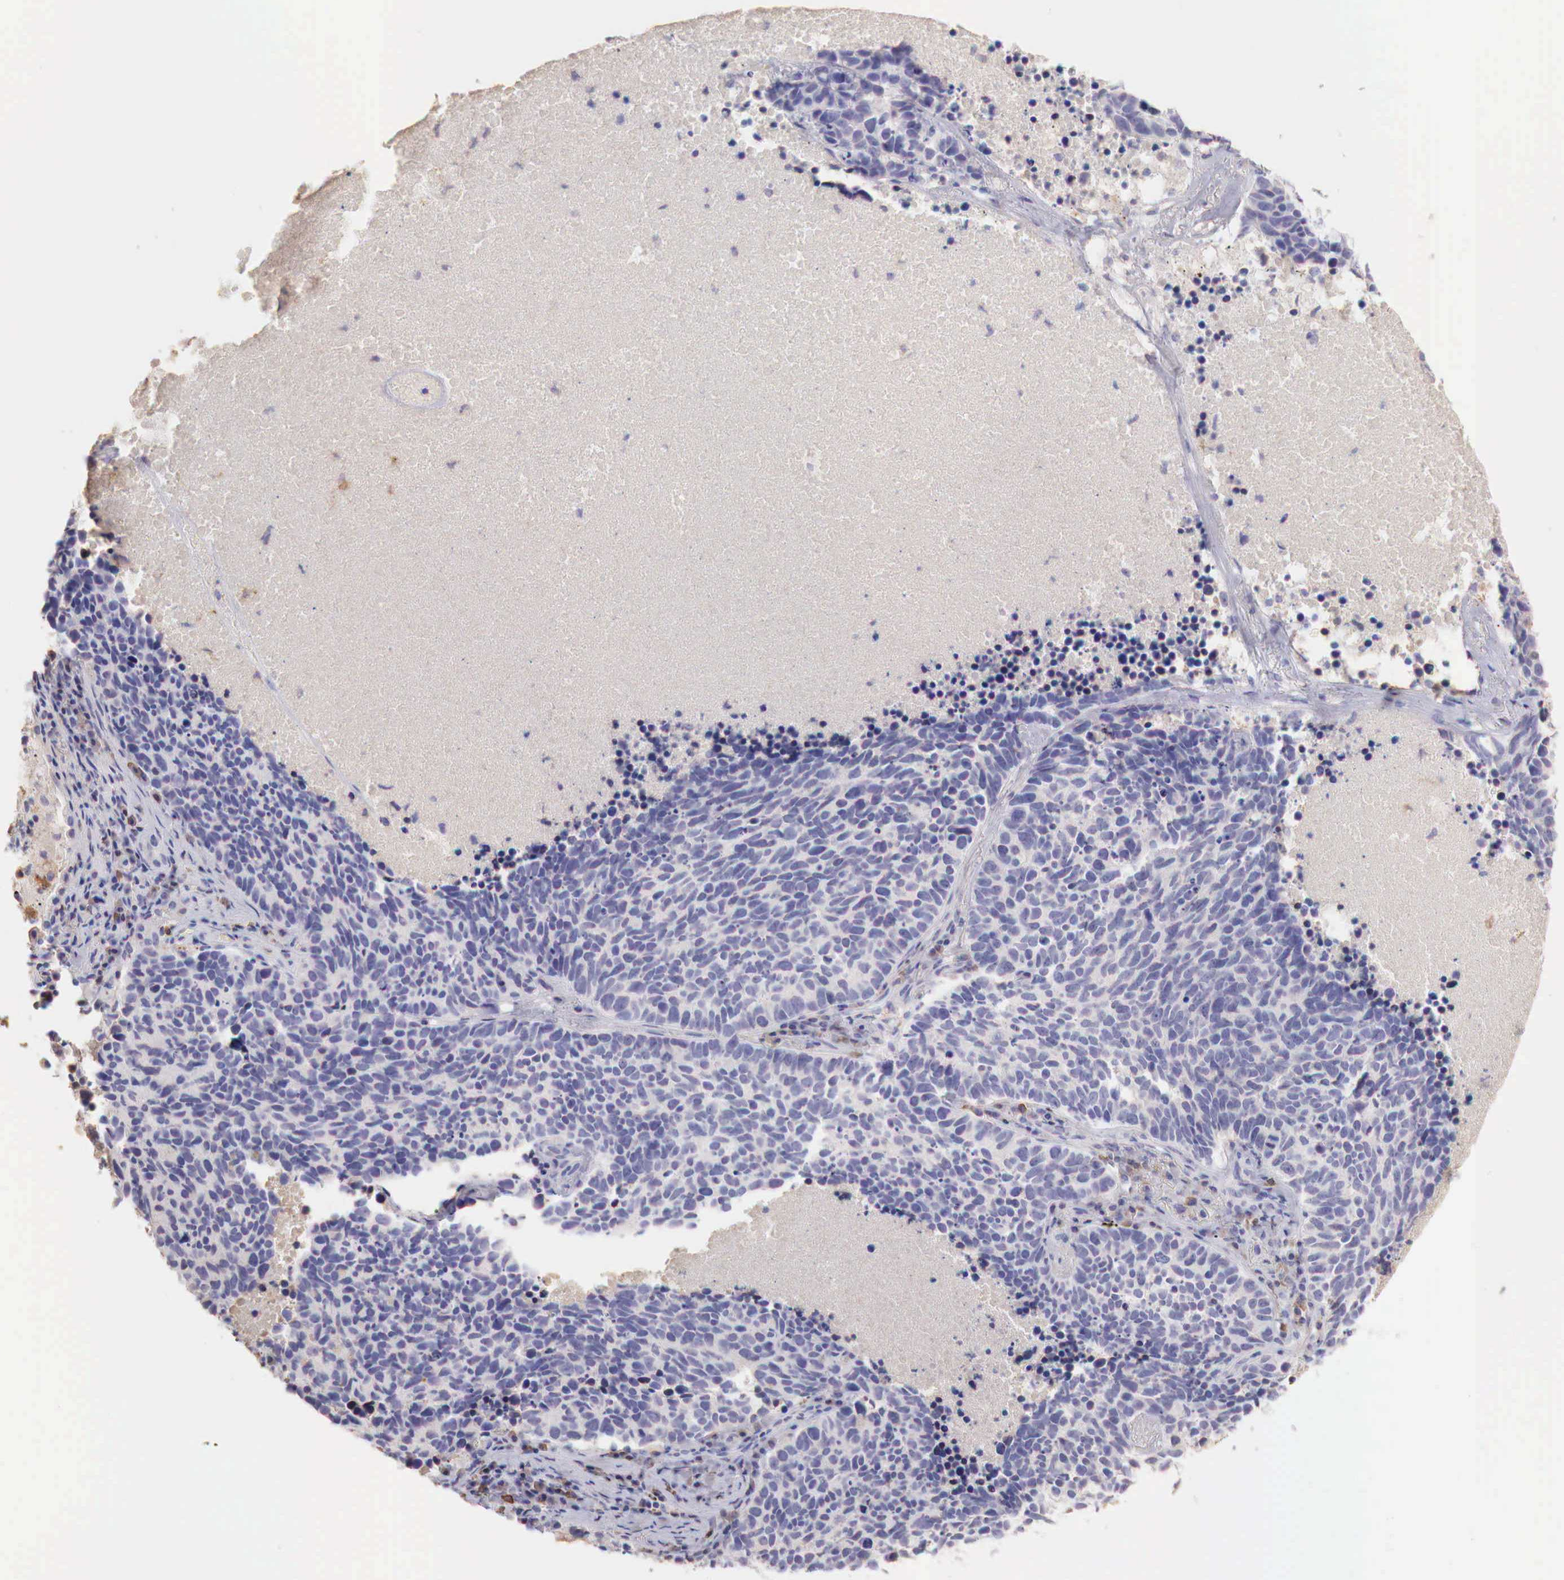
{"staining": {"intensity": "negative", "quantity": "none", "location": "none"}, "tissue": "lung cancer", "cell_type": "Tumor cells", "image_type": "cancer", "snomed": [{"axis": "morphology", "description": "Neoplasm, malignant, NOS"}, {"axis": "topography", "description": "Lung"}], "caption": "The micrograph shows no significant positivity in tumor cells of lung neoplasm (malignant).", "gene": "XPNPEP2", "patient": {"sex": "female", "age": 75}}